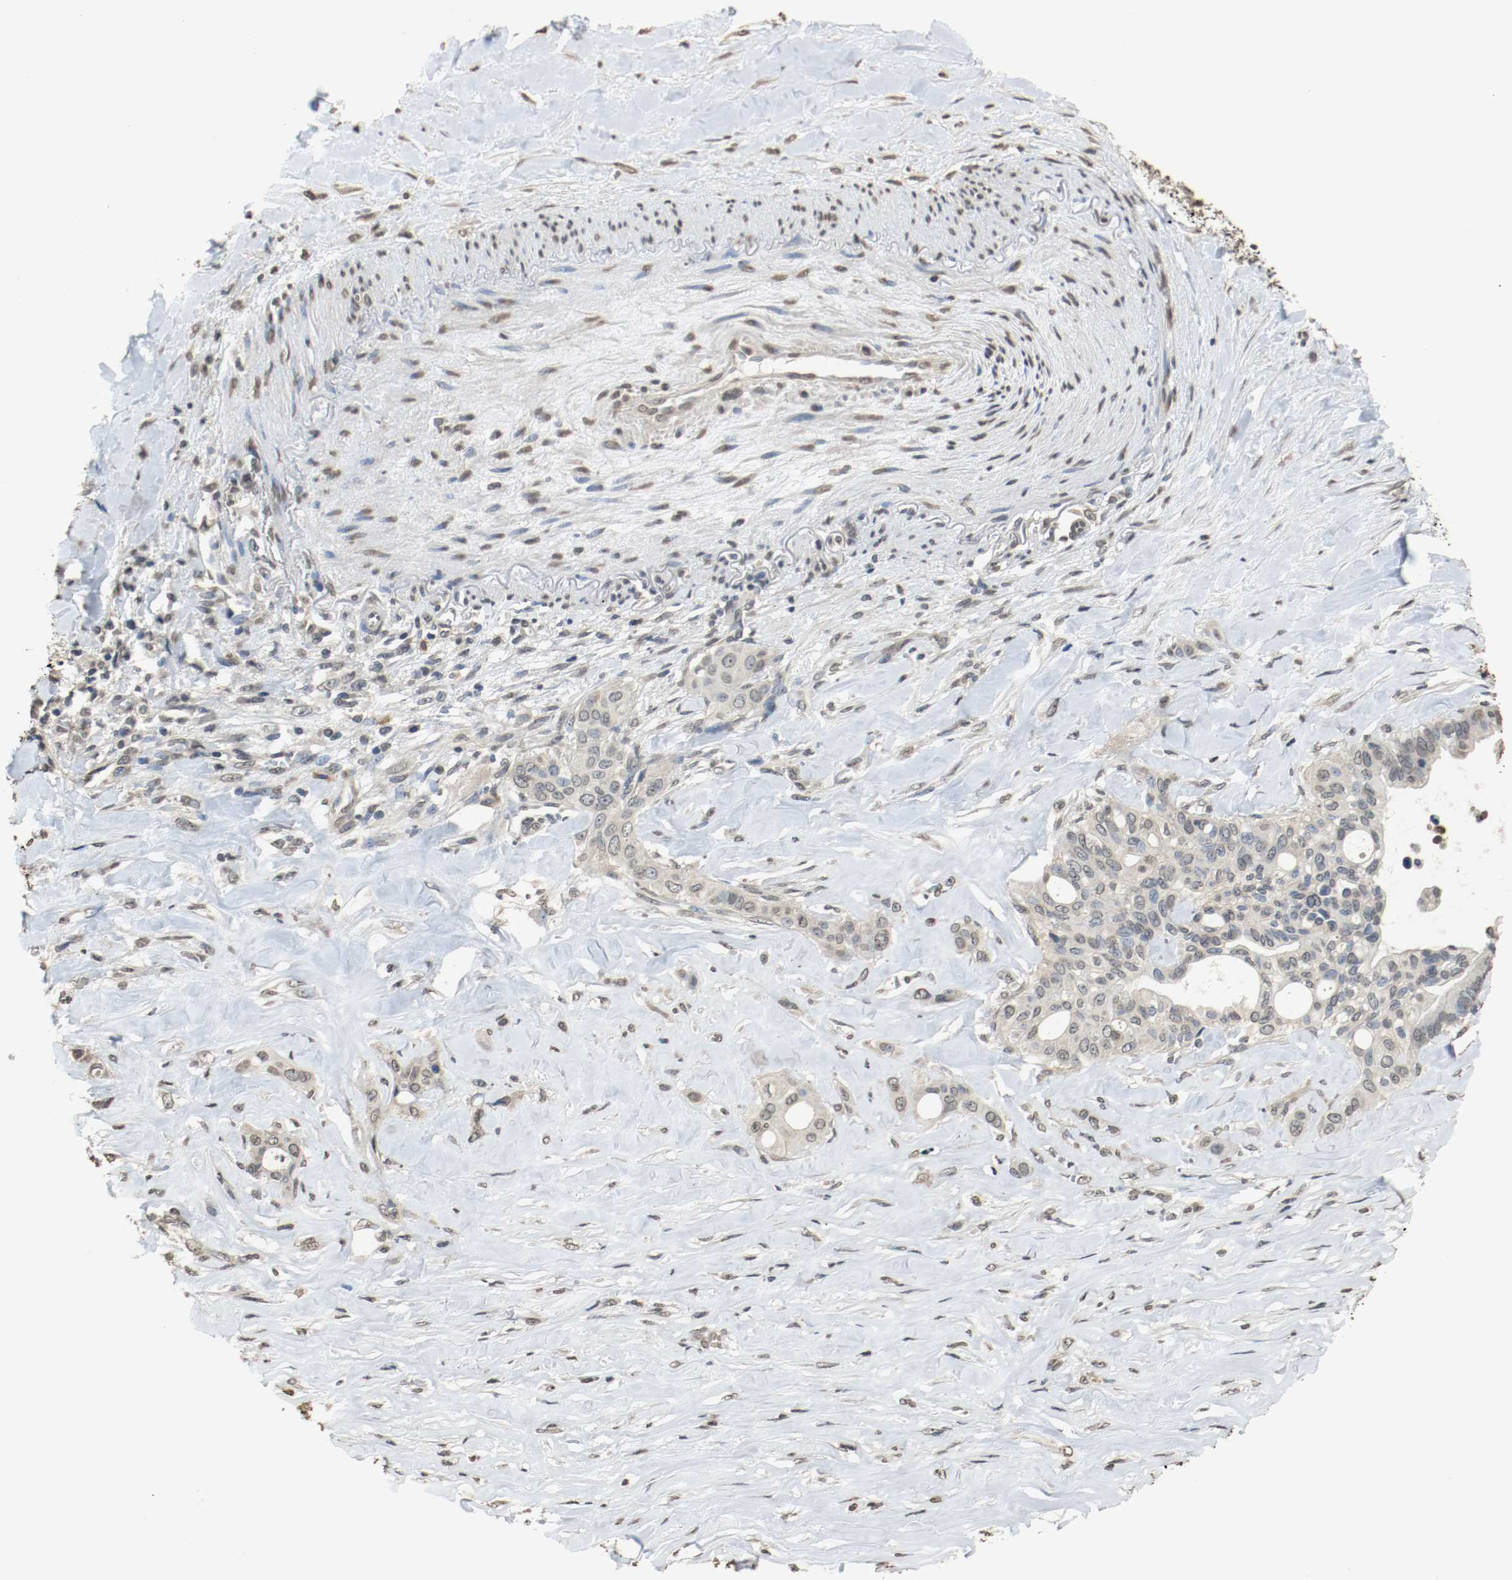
{"staining": {"intensity": "weak", "quantity": "25%-75%", "location": "cytoplasmic/membranous"}, "tissue": "liver cancer", "cell_type": "Tumor cells", "image_type": "cancer", "snomed": [{"axis": "morphology", "description": "Cholangiocarcinoma"}, {"axis": "topography", "description": "Liver"}], "caption": "This micrograph displays immunohistochemistry staining of liver cancer (cholangiocarcinoma), with low weak cytoplasmic/membranous expression in approximately 25%-75% of tumor cells.", "gene": "RTN4", "patient": {"sex": "female", "age": 67}}